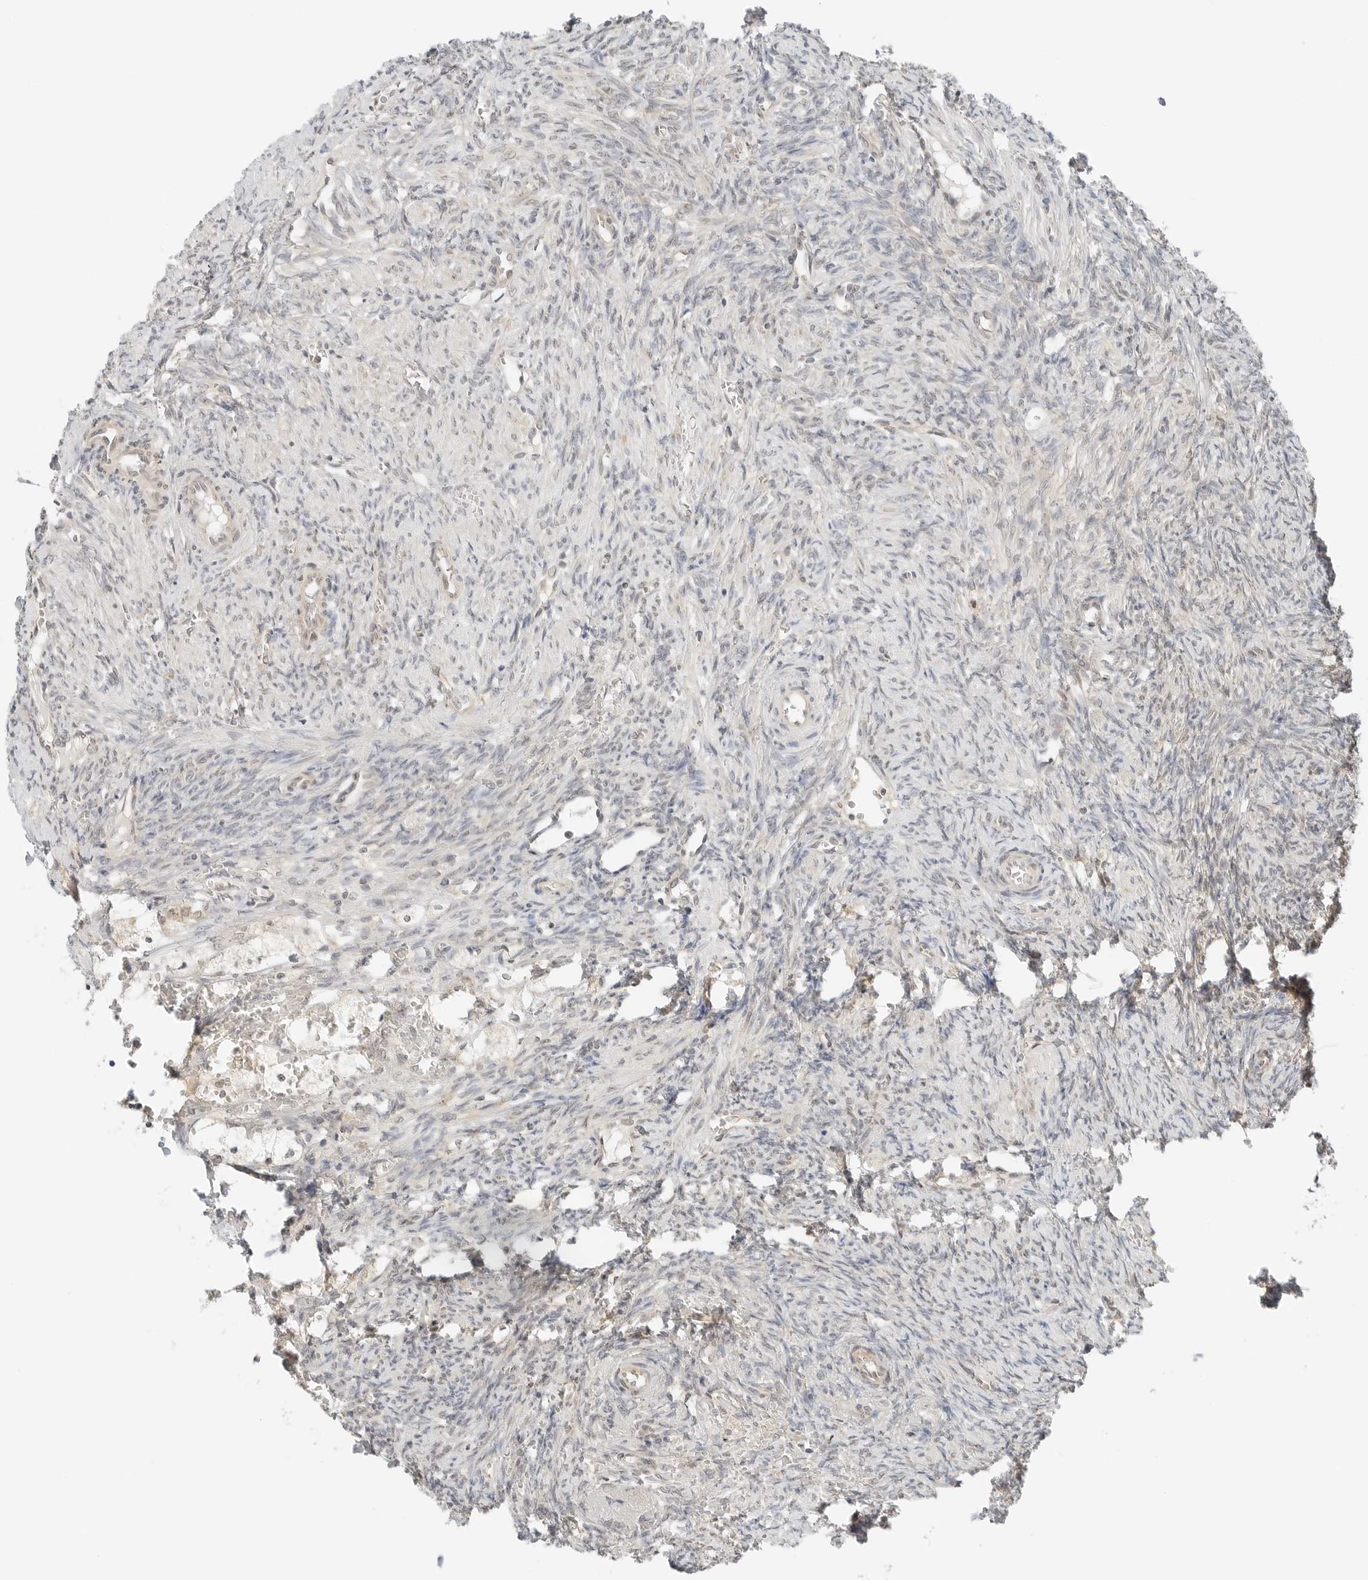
{"staining": {"intensity": "negative", "quantity": "none", "location": "none"}, "tissue": "ovary", "cell_type": "Ovarian stroma cells", "image_type": "normal", "snomed": [{"axis": "morphology", "description": "Normal tissue, NOS"}, {"axis": "topography", "description": "Ovary"}], "caption": "Immunohistochemistry (IHC) micrograph of unremarkable ovary: ovary stained with DAB reveals no significant protein positivity in ovarian stroma cells.", "gene": "IQCC", "patient": {"sex": "female", "age": 41}}